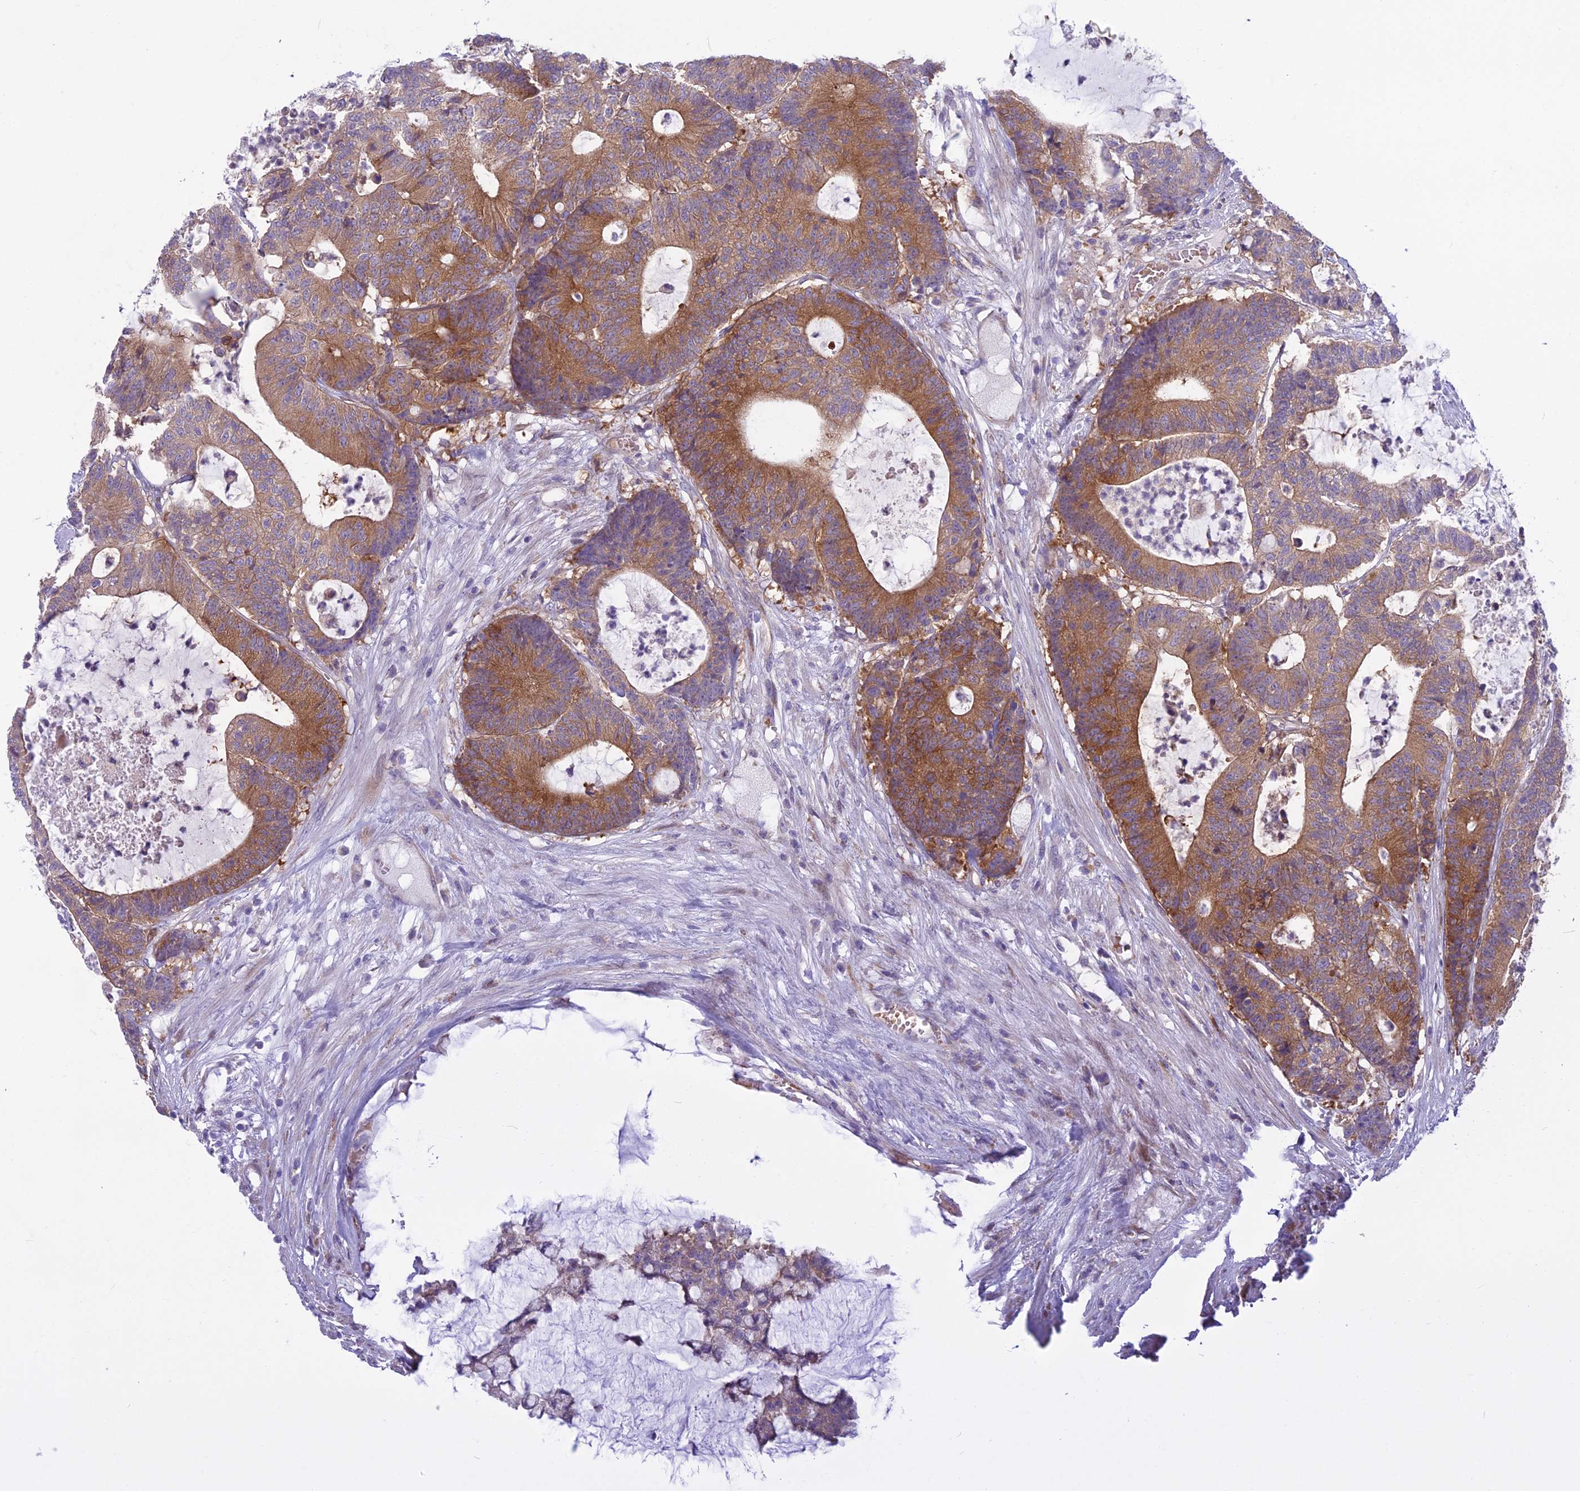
{"staining": {"intensity": "moderate", "quantity": ">75%", "location": "cytoplasmic/membranous"}, "tissue": "colorectal cancer", "cell_type": "Tumor cells", "image_type": "cancer", "snomed": [{"axis": "morphology", "description": "Adenocarcinoma, NOS"}, {"axis": "topography", "description": "Colon"}], "caption": "Tumor cells display medium levels of moderate cytoplasmic/membranous positivity in about >75% of cells in human adenocarcinoma (colorectal).", "gene": "PCDHB14", "patient": {"sex": "female", "age": 84}}